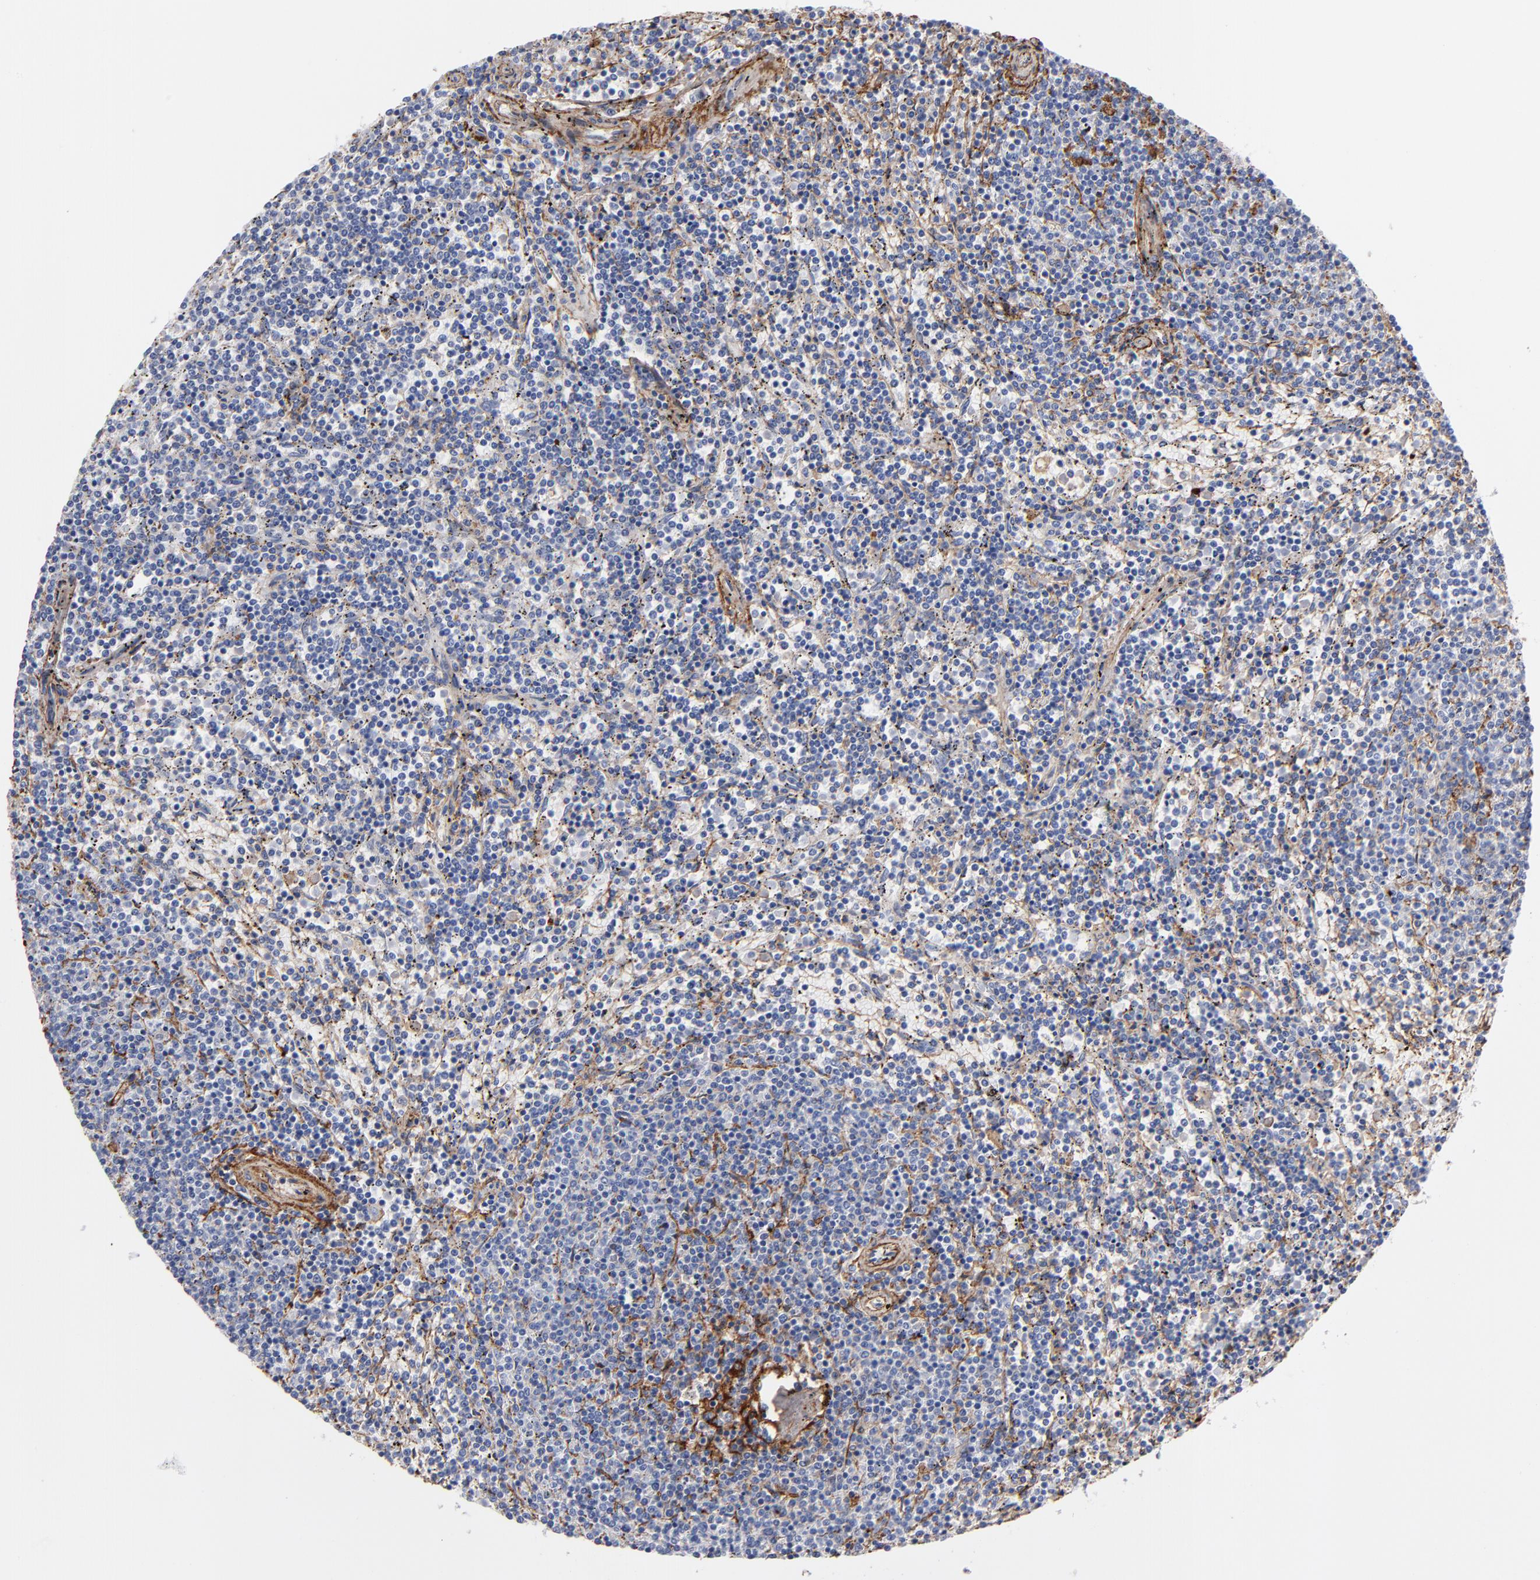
{"staining": {"intensity": "negative", "quantity": "none", "location": "none"}, "tissue": "lymphoma", "cell_type": "Tumor cells", "image_type": "cancer", "snomed": [{"axis": "morphology", "description": "Malignant lymphoma, non-Hodgkin's type, Low grade"}, {"axis": "topography", "description": "Spleen"}], "caption": "A micrograph of malignant lymphoma, non-Hodgkin's type (low-grade) stained for a protein shows no brown staining in tumor cells.", "gene": "EMILIN1", "patient": {"sex": "female", "age": 50}}